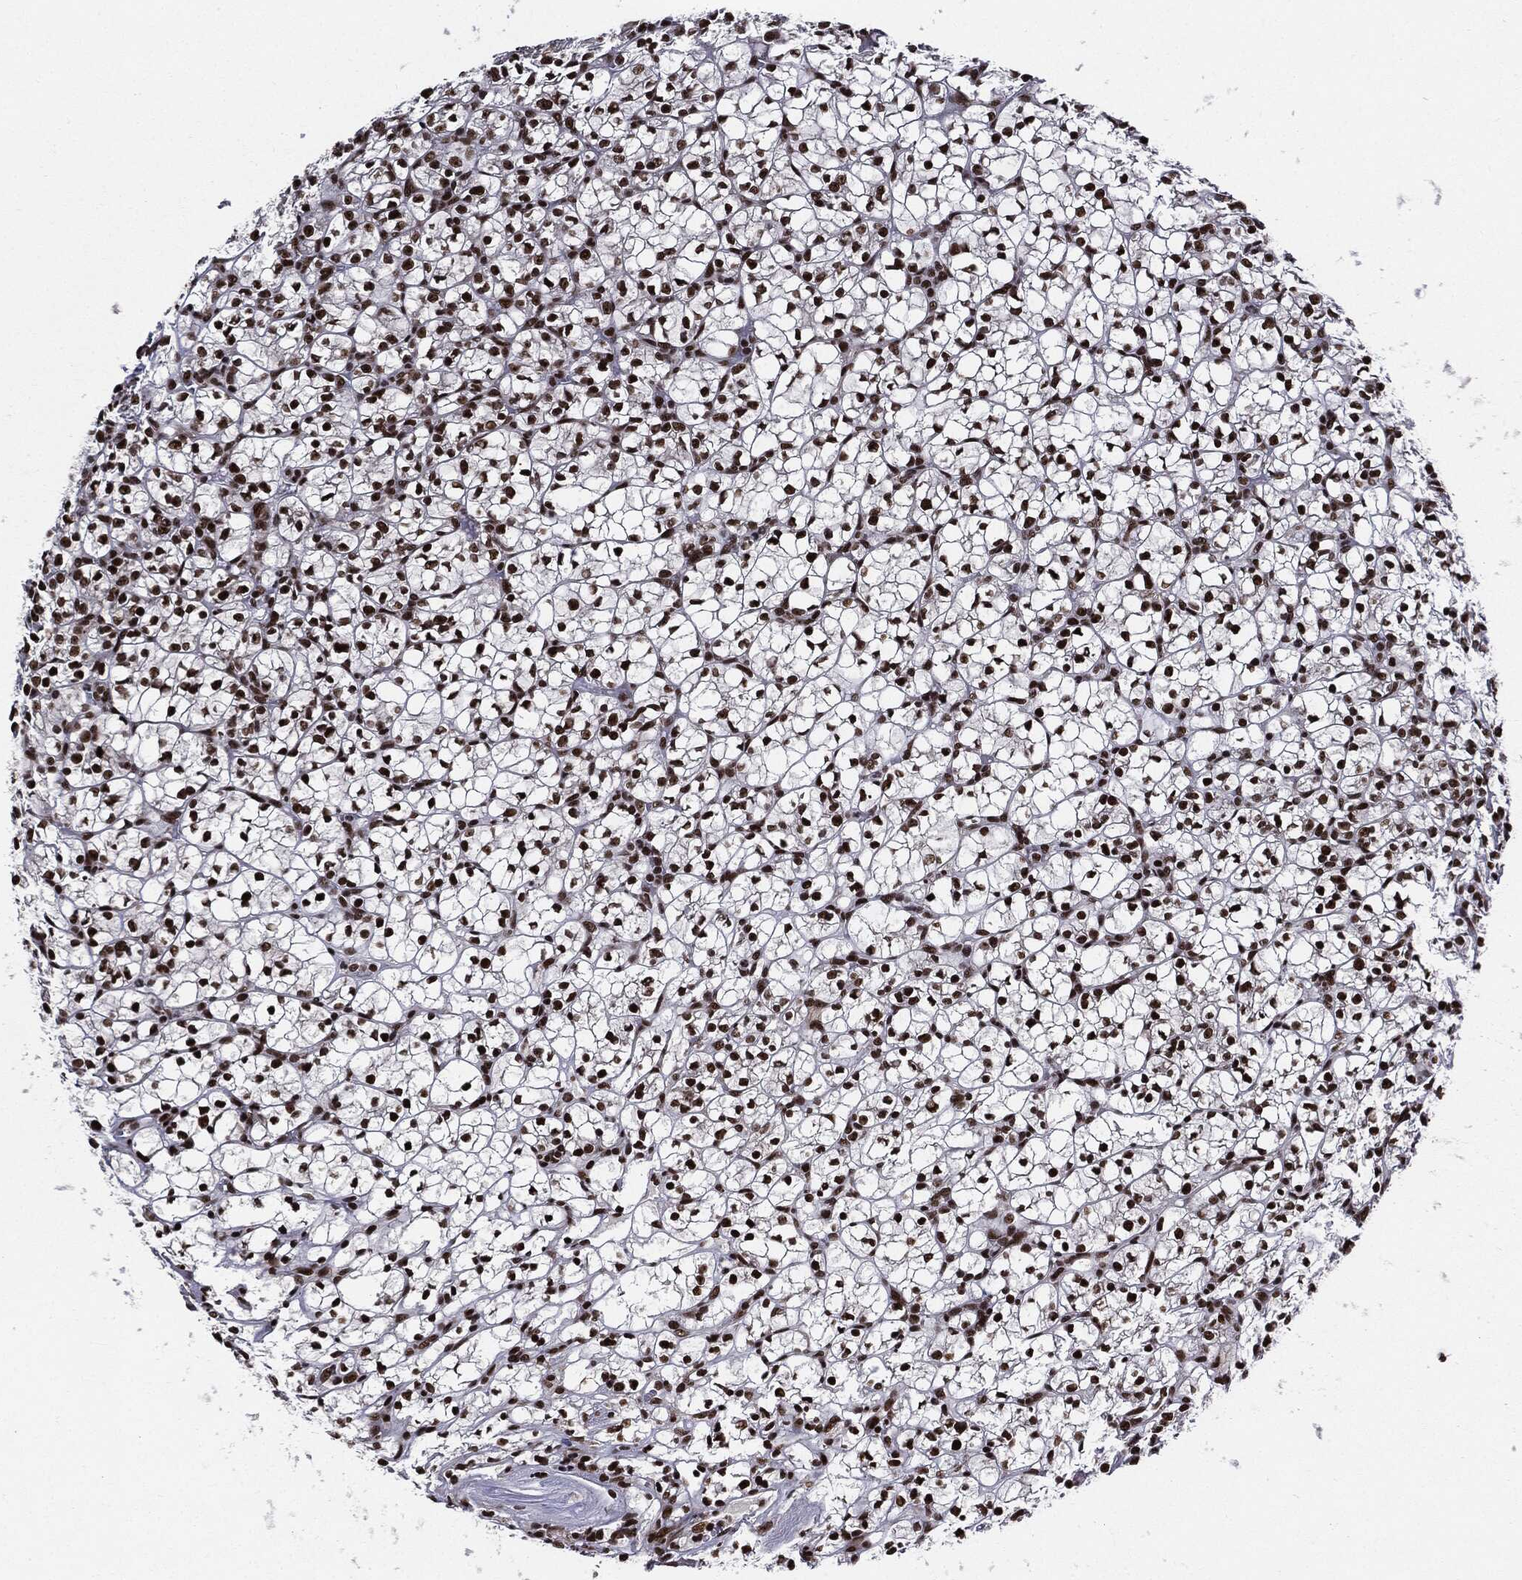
{"staining": {"intensity": "strong", "quantity": "25%-75%", "location": "nuclear"}, "tissue": "renal cancer", "cell_type": "Tumor cells", "image_type": "cancer", "snomed": [{"axis": "morphology", "description": "Adenocarcinoma, NOS"}, {"axis": "topography", "description": "Kidney"}], "caption": "Protein staining of renal cancer (adenocarcinoma) tissue demonstrates strong nuclear expression in about 25%-75% of tumor cells.", "gene": "ZFP91", "patient": {"sex": "female", "age": 89}}